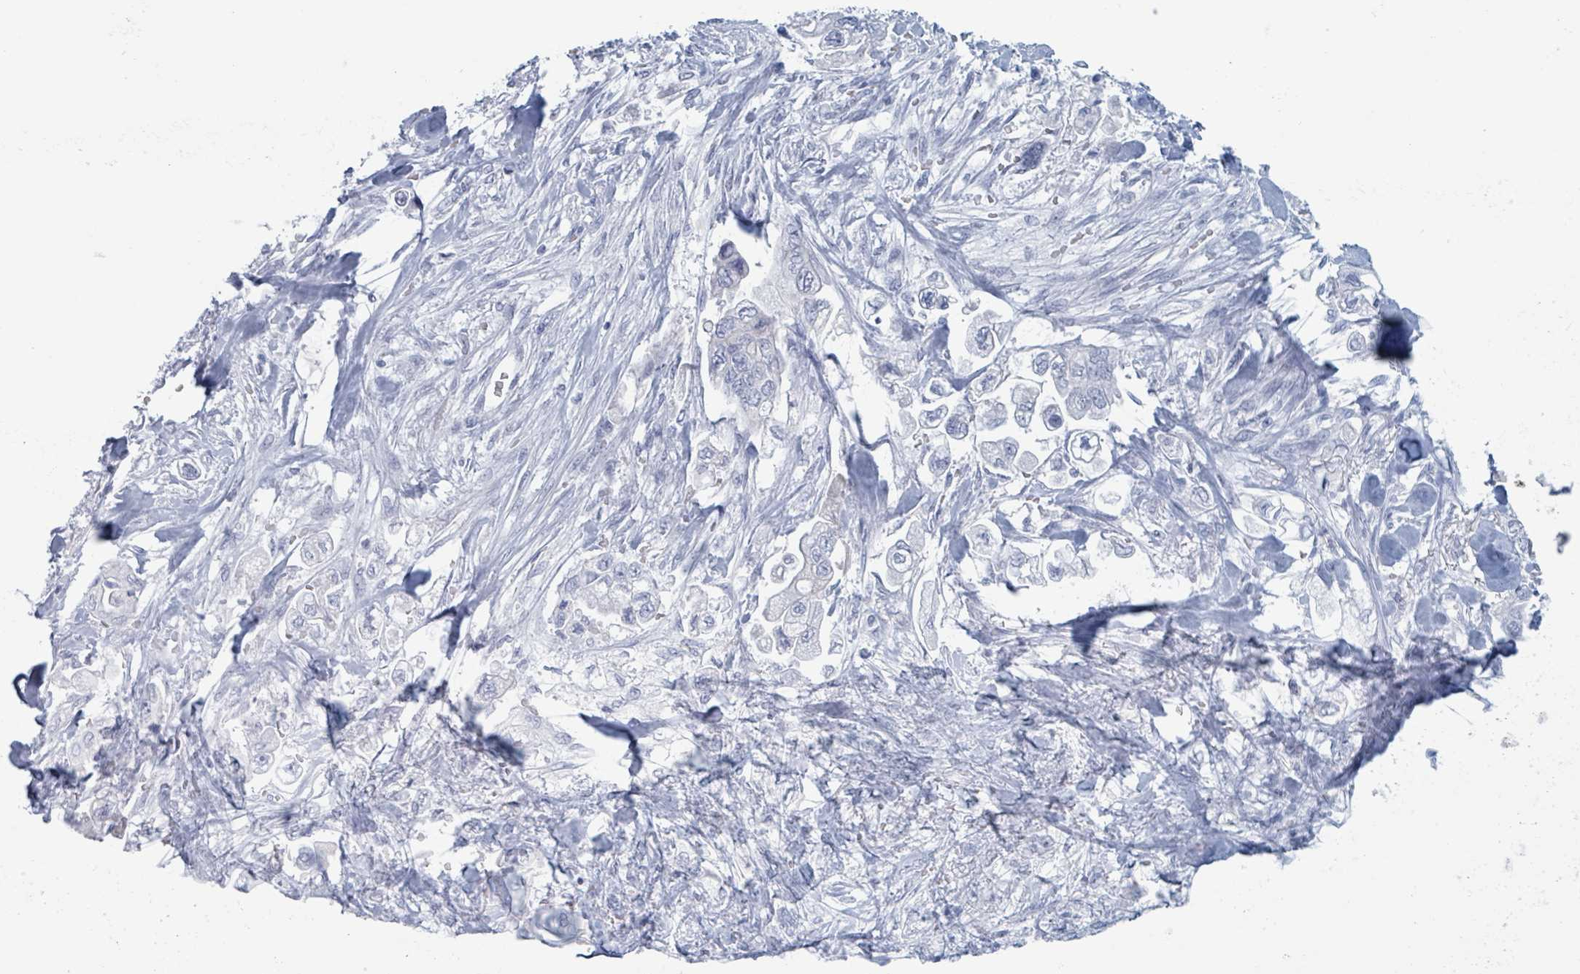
{"staining": {"intensity": "negative", "quantity": "none", "location": "none"}, "tissue": "stomach cancer", "cell_type": "Tumor cells", "image_type": "cancer", "snomed": [{"axis": "morphology", "description": "Adenocarcinoma, NOS"}, {"axis": "topography", "description": "Stomach"}], "caption": "An immunohistochemistry micrograph of stomach cancer is shown. There is no staining in tumor cells of stomach cancer.", "gene": "KLK4", "patient": {"sex": "male", "age": 62}}